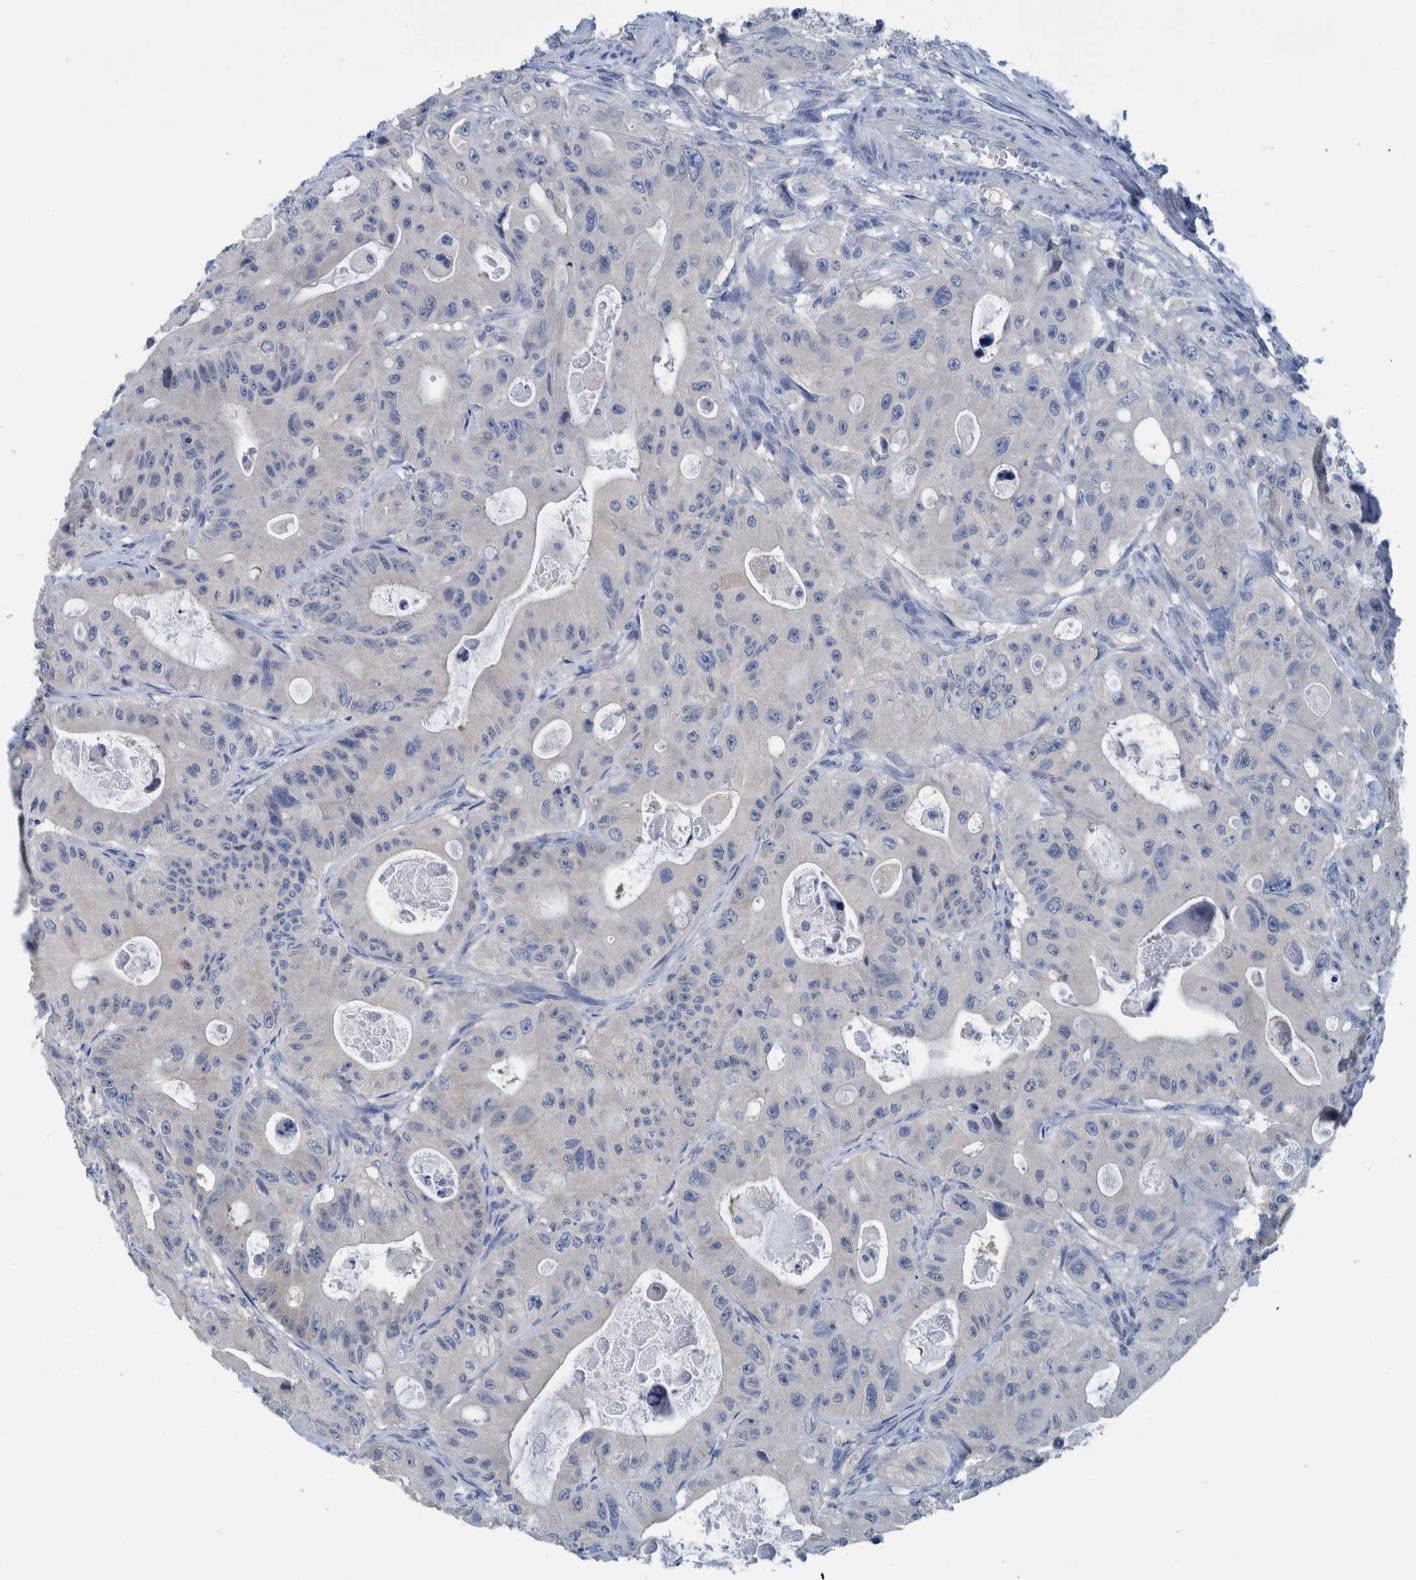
{"staining": {"intensity": "negative", "quantity": "none", "location": "none"}, "tissue": "colorectal cancer", "cell_type": "Tumor cells", "image_type": "cancer", "snomed": [{"axis": "morphology", "description": "Adenocarcinoma, NOS"}, {"axis": "topography", "description": "Colon"}], "caption": "Image shows no protein expression in tumor cells of adenocarcinoma (colorectal) tissue. Brightfield microscopy of immunohistochemistry stained with DAB (brown) and hematoxylin (blue), captured at high magnification.", "gene": "IDO1", "patient": {"sex": "female", "age": 46}}